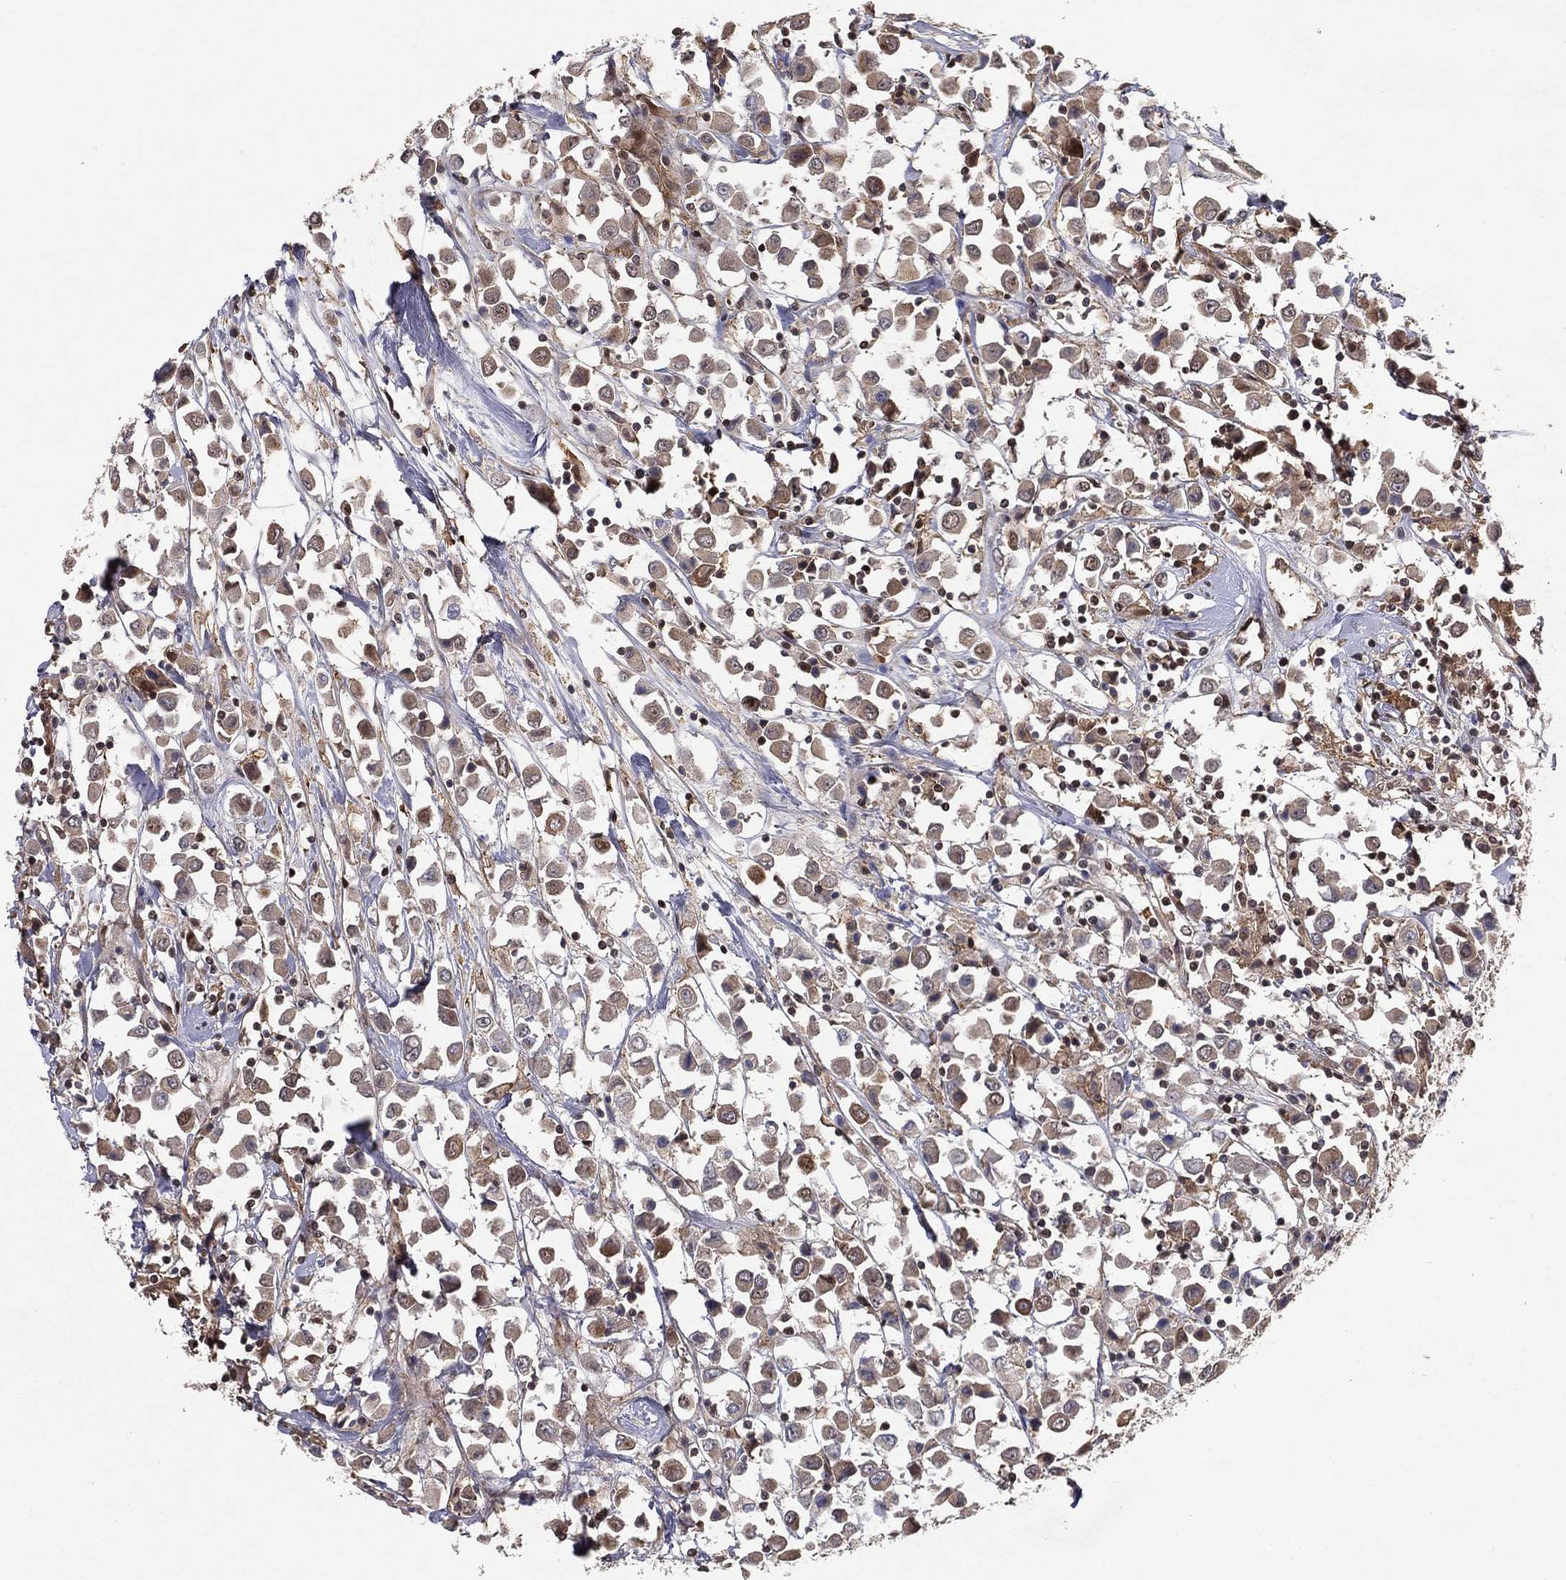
{"staining": {"intensity": "moderate", "quantity": "25%-75%", "location": "cytoplasmic/membranous"}, "tissue": "breast cancer", "cell_type": "Tumor cells", "image_type": "cancer", "snomed": [{"axis": "morphology", "description": "Duct carcinoma"}, {"axis": "topography", "description": "Breast"}], "caption": "Approximately 25%-75% of tumor cells in breast cancer reveal moderate cytoplasmic/membranous protein positivity as visualized by brown immunohistochemical staining.", "gene": "GPALPP1", "patient": {"sex": "female", "age": 61}}